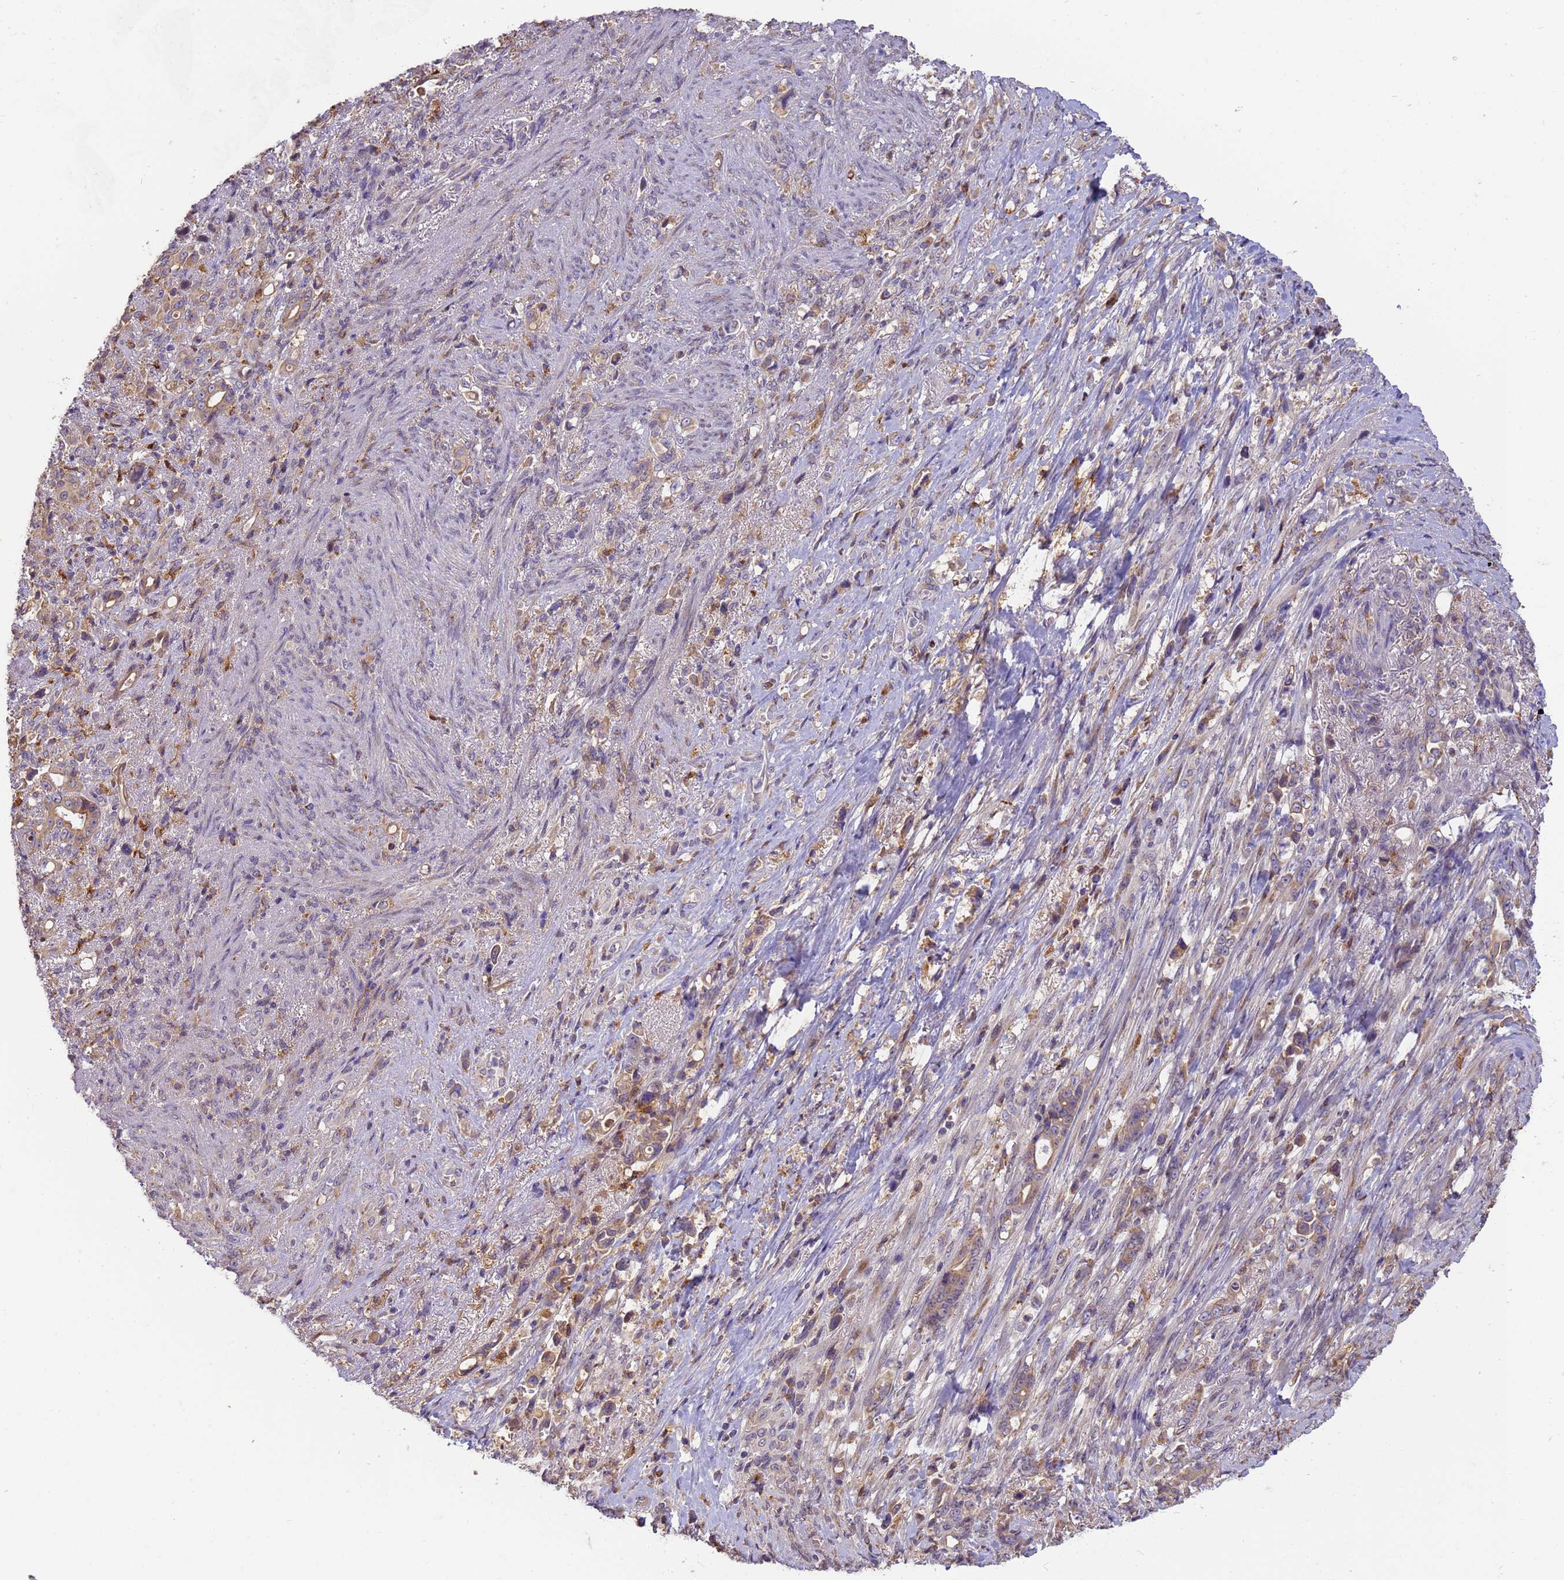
{"staining": {"intensity": "weak", "quantity": ">75%", "location": "cytoplasmic/membranous"}, "tissue": "stomach cancer", "cell_type": "Tumor cells", "image_type": "cancer", "snomed": [{"axis": "morphology", "description": "Normal tissue, NOS"}, {"axis": "morphology", "description": "Adenocarcinoma, NOS"}, {"axis": "topography", "description": "Stomach"}], "caption": "There is low levels of weak cytoplasmic/membranous staining in tumor cells of adenocarcinoma (stomach), as demonstrated by immunohistochemical staining (brown color).", "gene": "M6PR", "patient": {"sex": "female", "age": 79}}